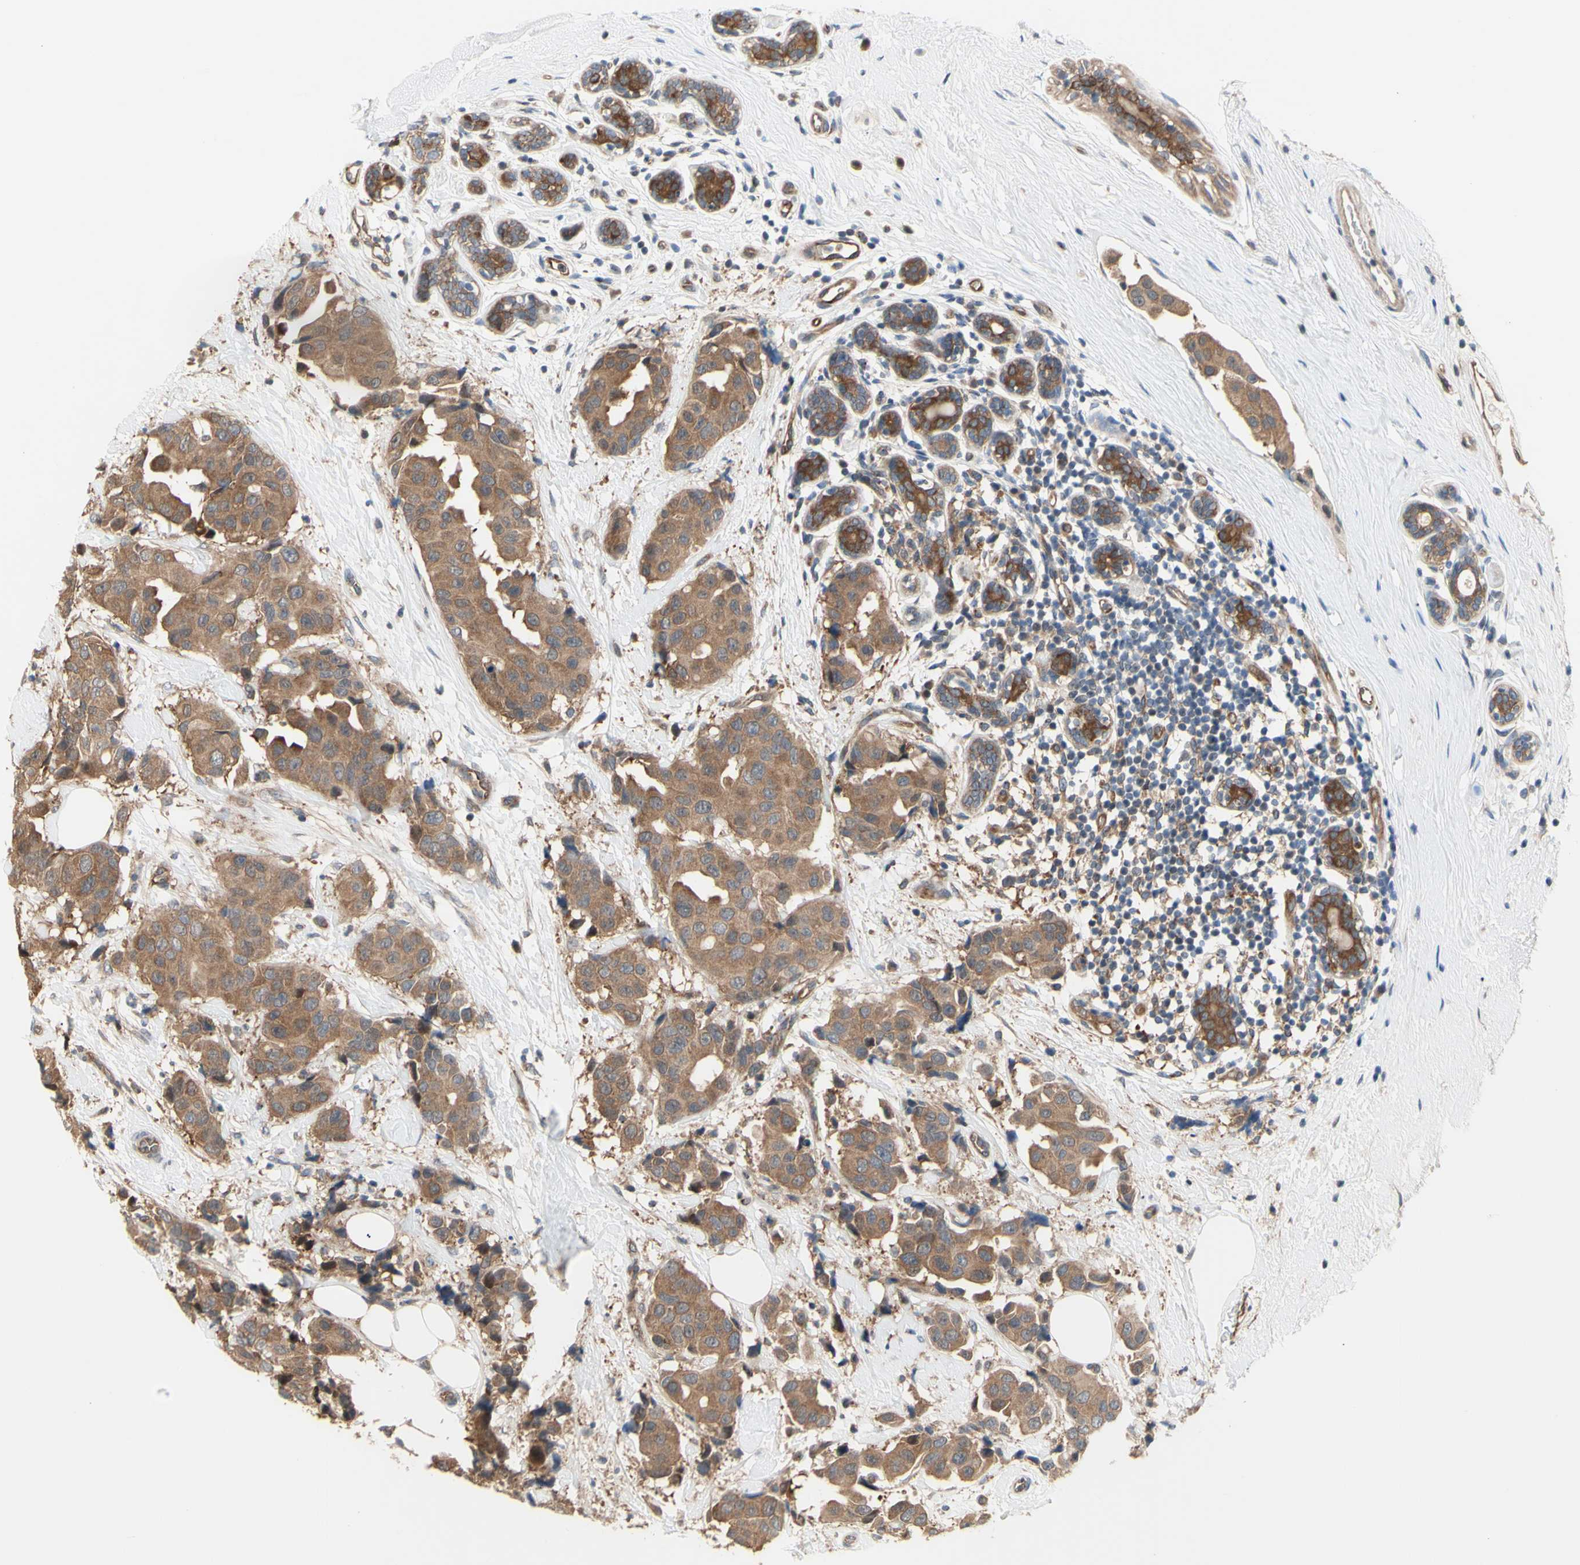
{"staining": {"intensity": "moderate", "quantity": ">75%", "location": "cytoplasmic/membranous"}, "tissue": "breast cancer", "cell_type": "Tumor cells", "image_type": "cancer", "snomed": [{"axis": "morphology", "description": "Normal tissue, NOS"}, {"axis": "morphology", "description": "Duct carcinoma"}, {"axis": "topography", "description": "Breast"}], "caption": "The micrograph shows a brown stain indicating the presence of a protein in the cytoplasmic/membranous of tumor cells in breast cancer. The staining was performed using DAB to visualize the protein expression in brown, while the nuclei were stained in blue with hematoxylin (Magnification: 20x).", "gene": "DYNLRB1", "patient": {"sex": "female", "age": 39}}